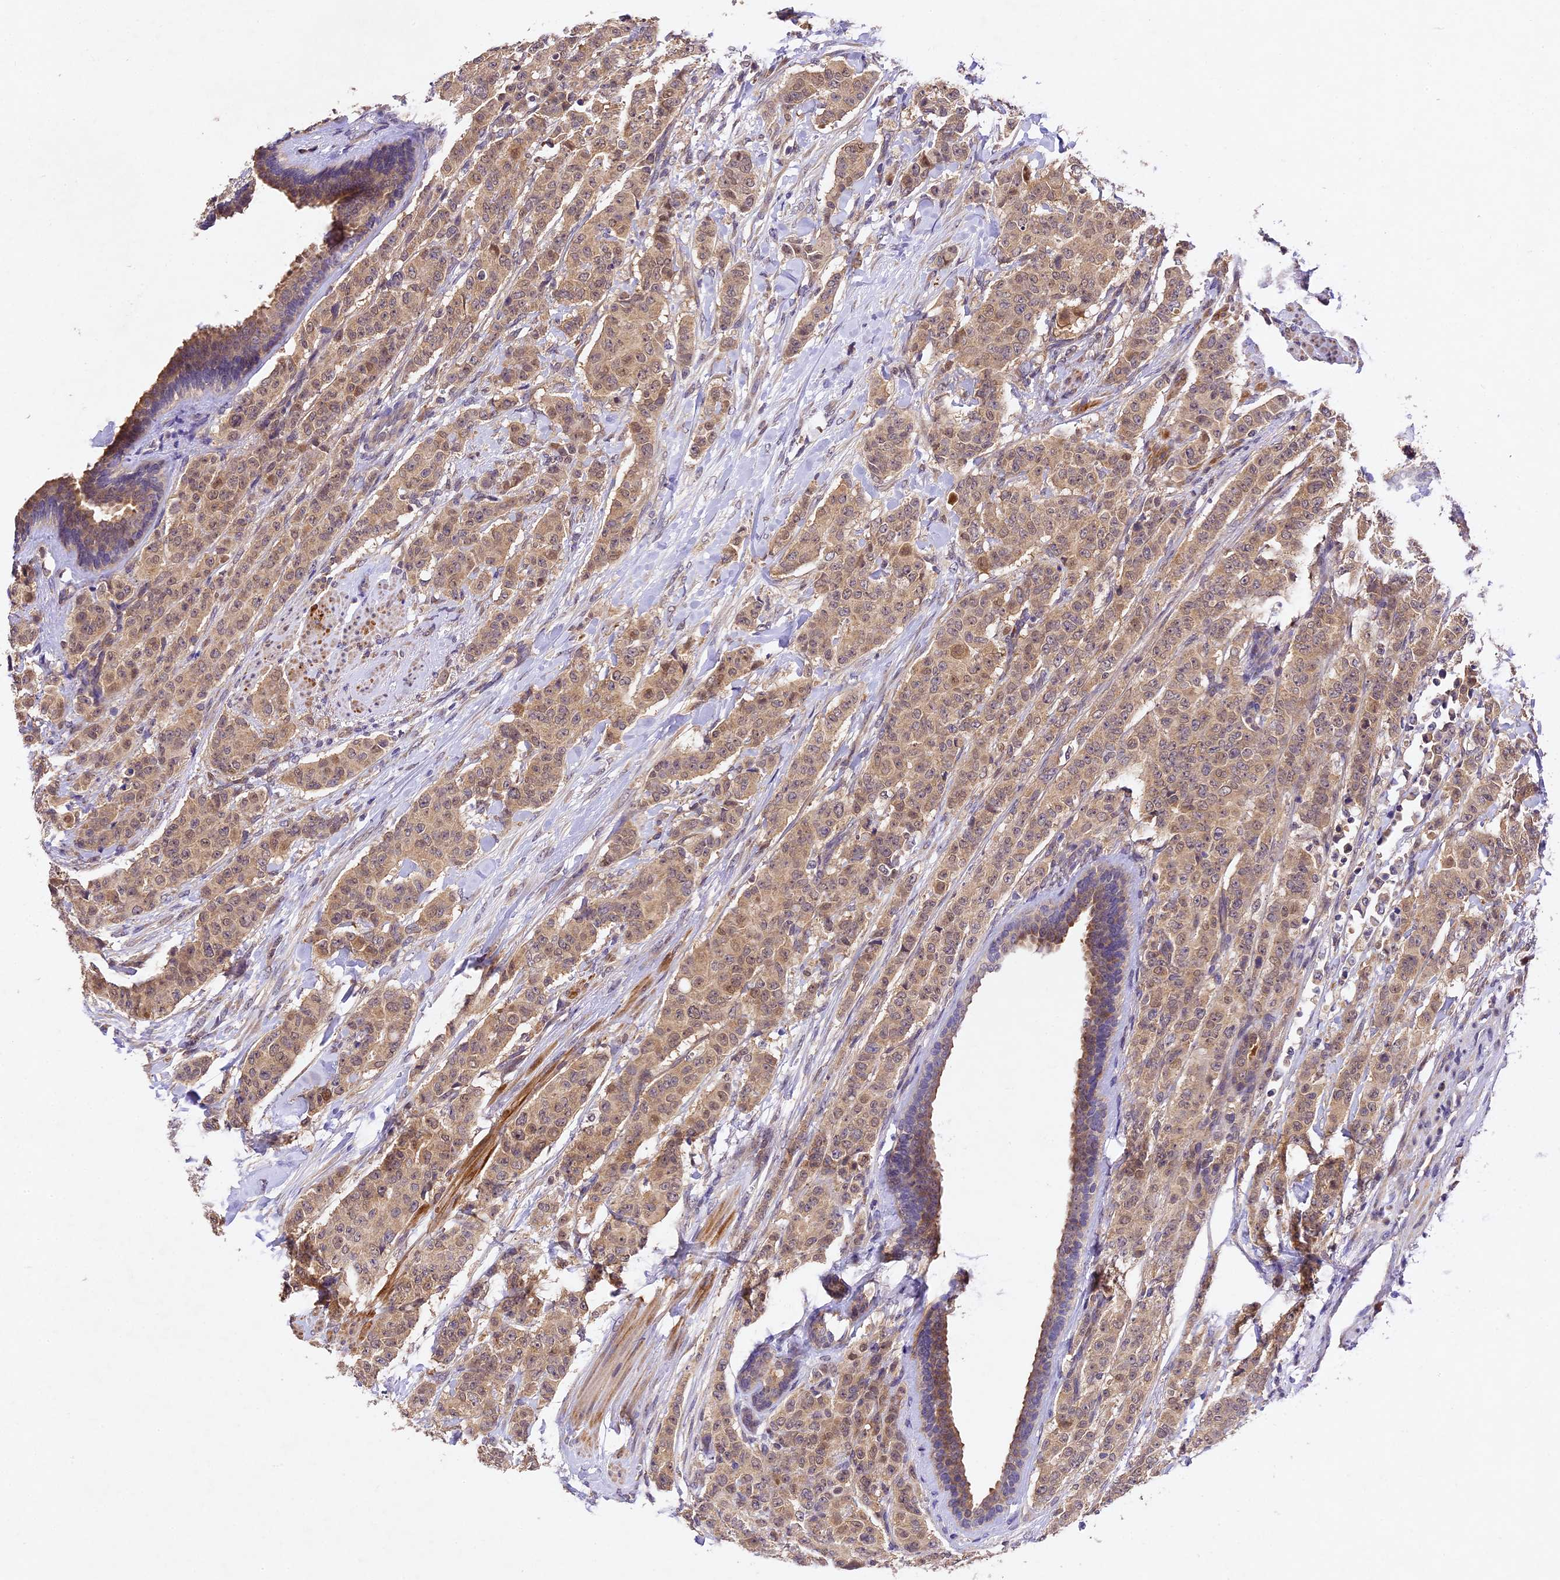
{"staining": {"intensity": "weak", "quantity": ">75%", "location": "cytoplasmic/membranous,nuclear"}, "tissue": "breast cancer", "cell_type": "Tumor cells", "image_type": "cancer", "snomed": [{"axis": "morphology", "description": "Duct carcinoma"}, {"axis": "topography", "description": "Breast"}], "caption": "Tumor cells display low levels of weak cytoplasmic/membranous and nuclear positivity in about >75% of cells in breast intraductal carcinoma. The staining is performed using DAB (3,3'-diaminobenzidine) brown chromogen to label protein expression. The nuclei are counter-stained blue using hematoxylin.", "gene": "TMEM39B", "patient": {"sex": "female", "age": 40}}